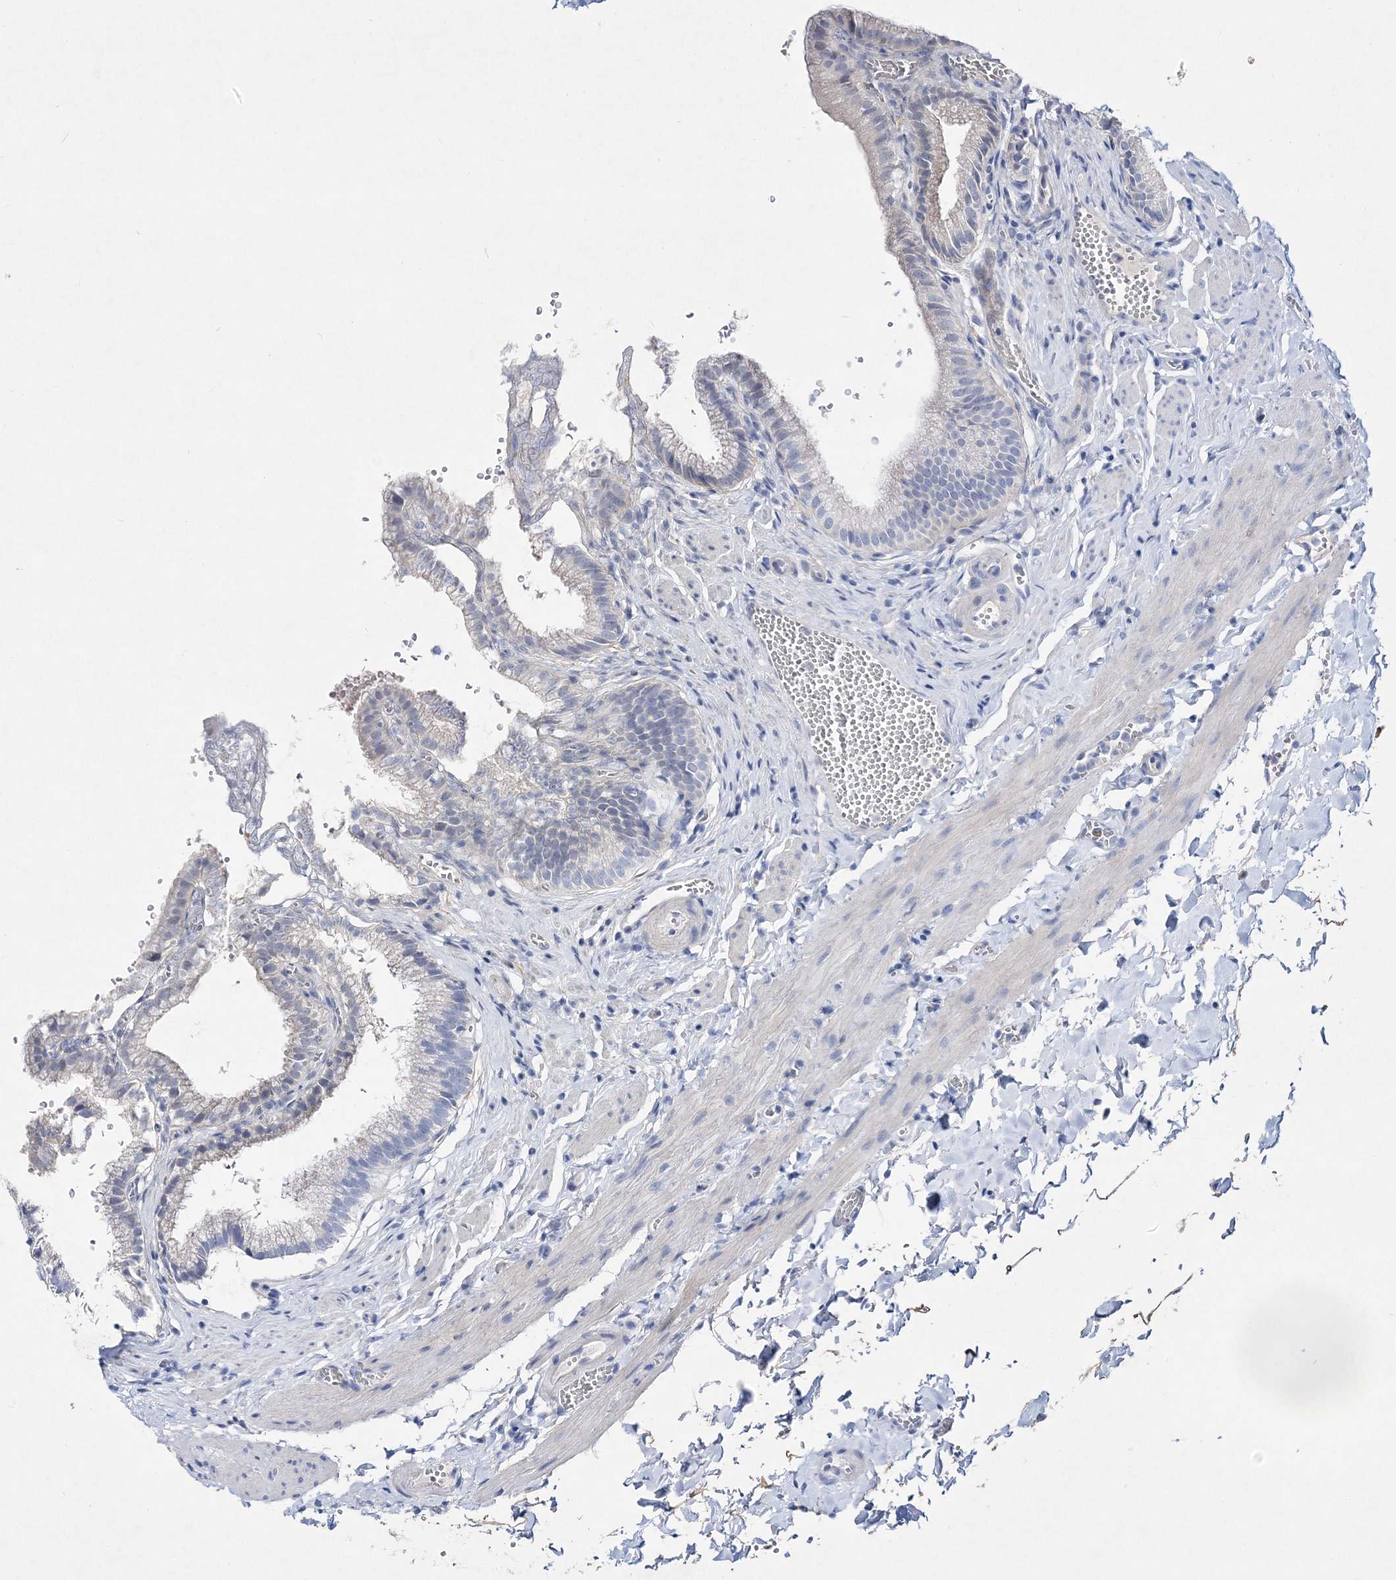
{"staining": {"intensity": "negative", "quantity": "none", "location": "none"}, "tissue": "gallbladder", "cell_type": "Glandular cells", "image_type": "normal", "snomed": [{"axis": "morphology", "description": "Normal tissue, NOS"}, {"axis": "topography", "description": "Gallbladder"}], "caption": "A photomicrograph of human gallbladder is negative for staining in glandular cells. The staining was performed using DAB (3,3'-diaminobenzidine) to visualize the protein expression in brown, while the nuclei were stained in blue with hematoxylin (Magnification: 20x).", "gene": "SPINK7", "patient": {"sex": "male", "age": 38}}